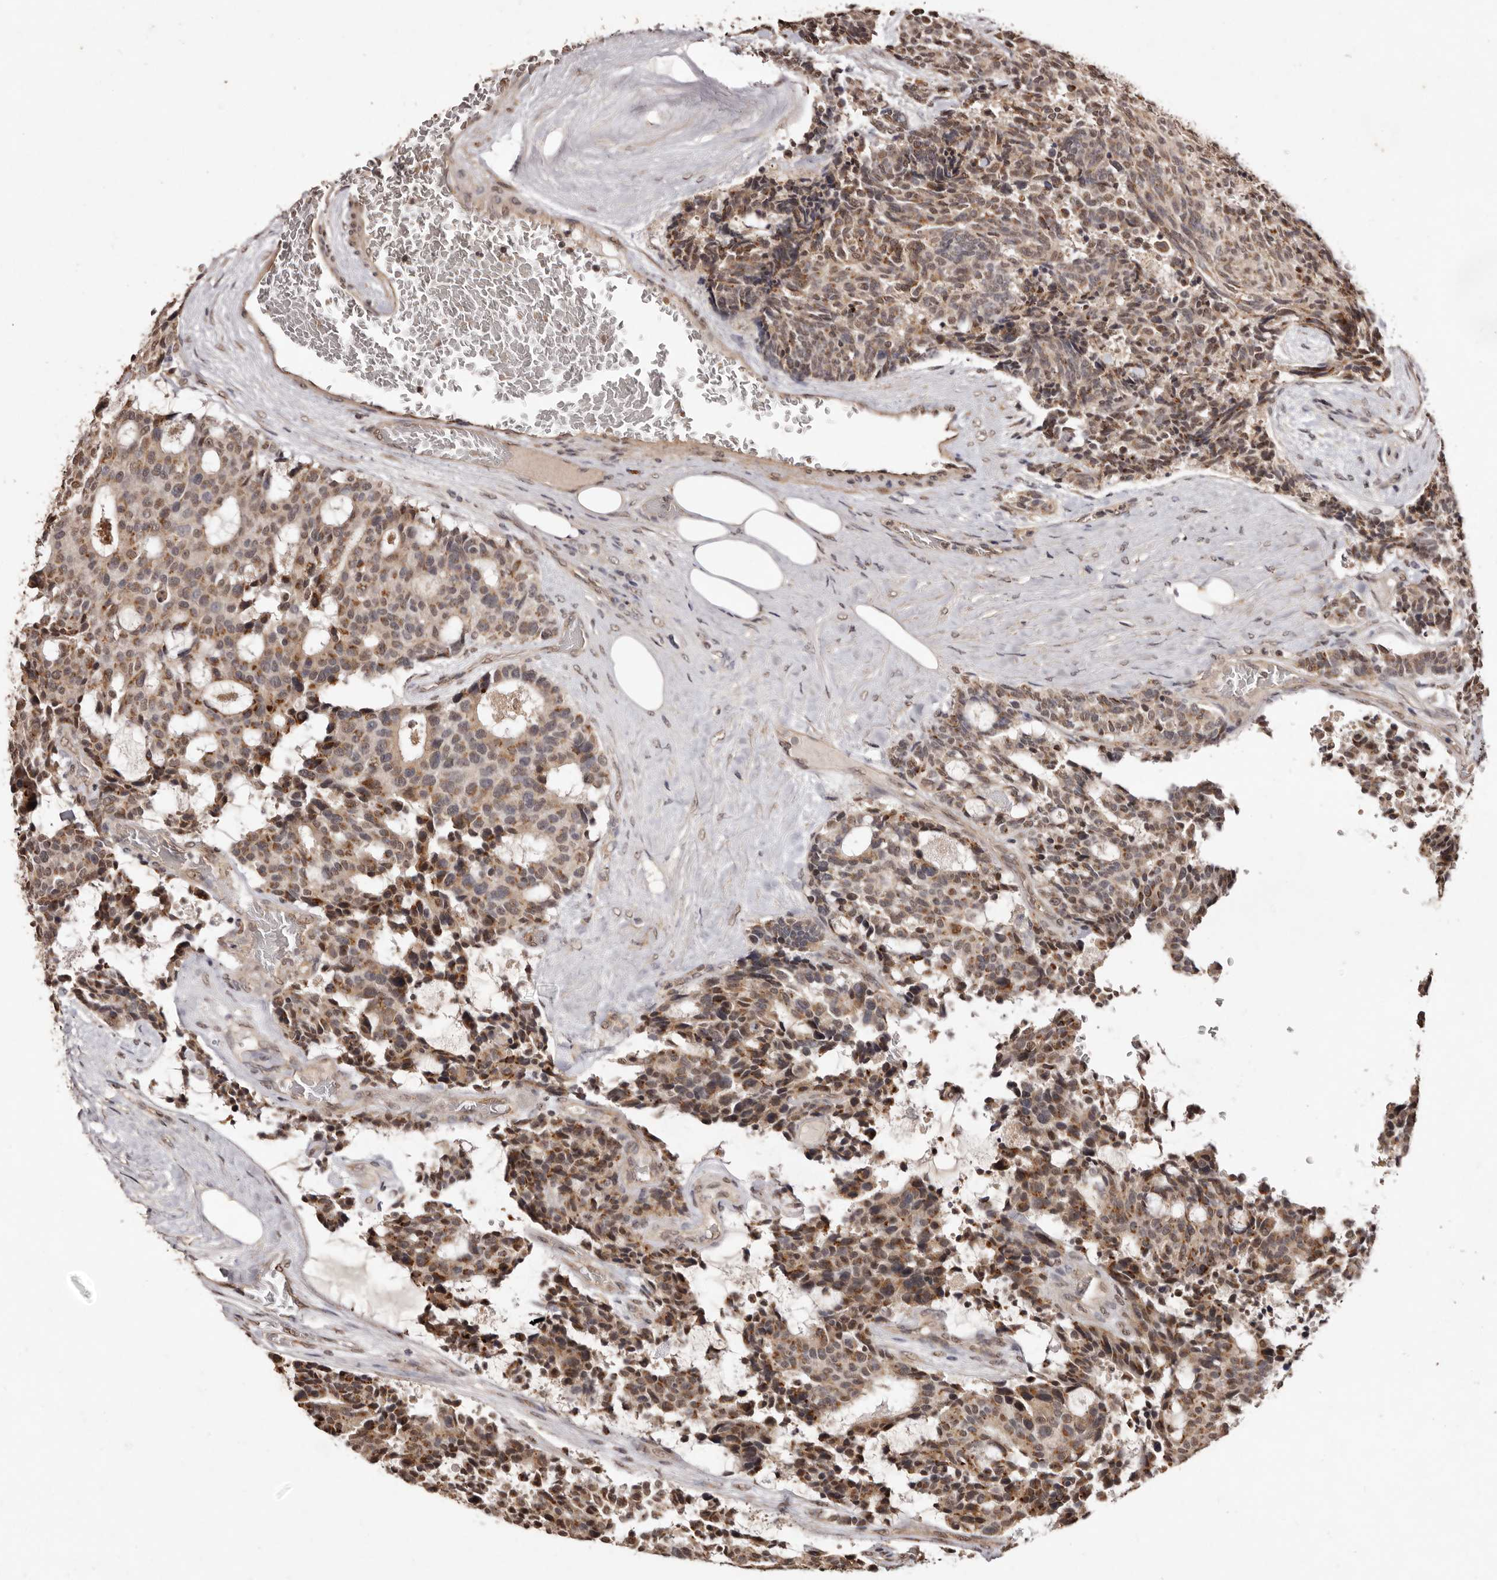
{"staining": {"intensity": "moderate", "quantity": ">75%", "location": "cytoplasmic/membranous,nuclear"}, "tissue": "carcinoid", "cell_type": "Tumor cells", "image_type": "cancer", "snomed": [{"axis": "morphology", "description": "Carcinoid, malignant, NOS"}, {"axis": "topography", "description": "Pancreas"}], "caption": "Protein staining of carcinoid (malignant) tissue shows moderate cytoplasmic/membranous and nuclear expression in approximately >75% of tumor cells.", "gene": "NOTCH1", "patient": {"sex": "female", "age": 54}}